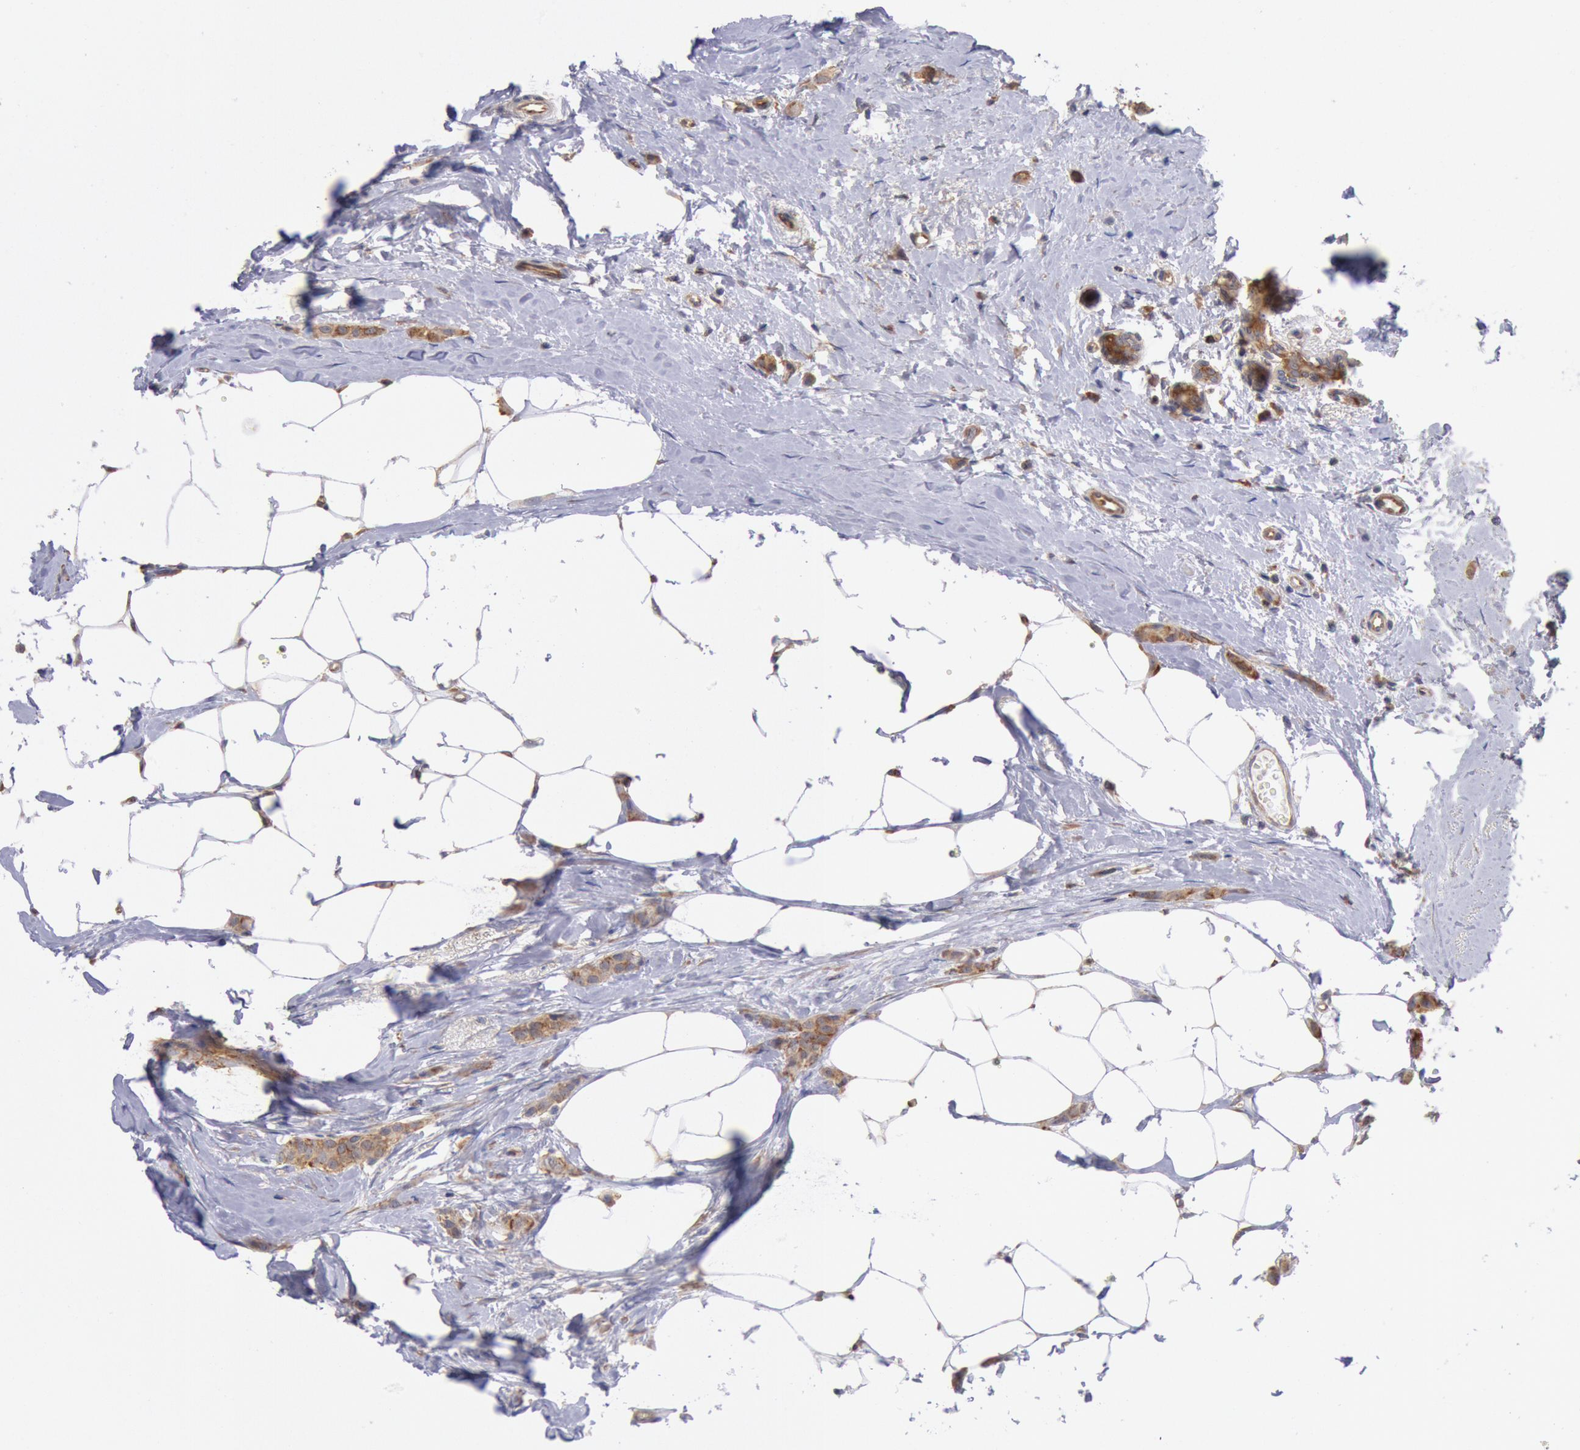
{"staining": {"intensity": "moderate", "quantity": ">75%", "location": "cytoplasmic/membranous"}, "tissue": "breast cancer", "cell_type": "Tumor cells", "image_type": "cancer", "snomed": [{"axis": "morphology", "description": "Lobular carcinoma"}, {"axis": "topography", "description": "Breast"}], "caption": "Immunohistochemistry (IHC) (DAB (3,3'-diaminobenzidine)) staining of breast cancer reveals moderate cytoplasmic/membranous protein positivity in approximately >75% of tumor cells.", "gene": "DRG1", "patient": {"sex": "female", "age": 55}}